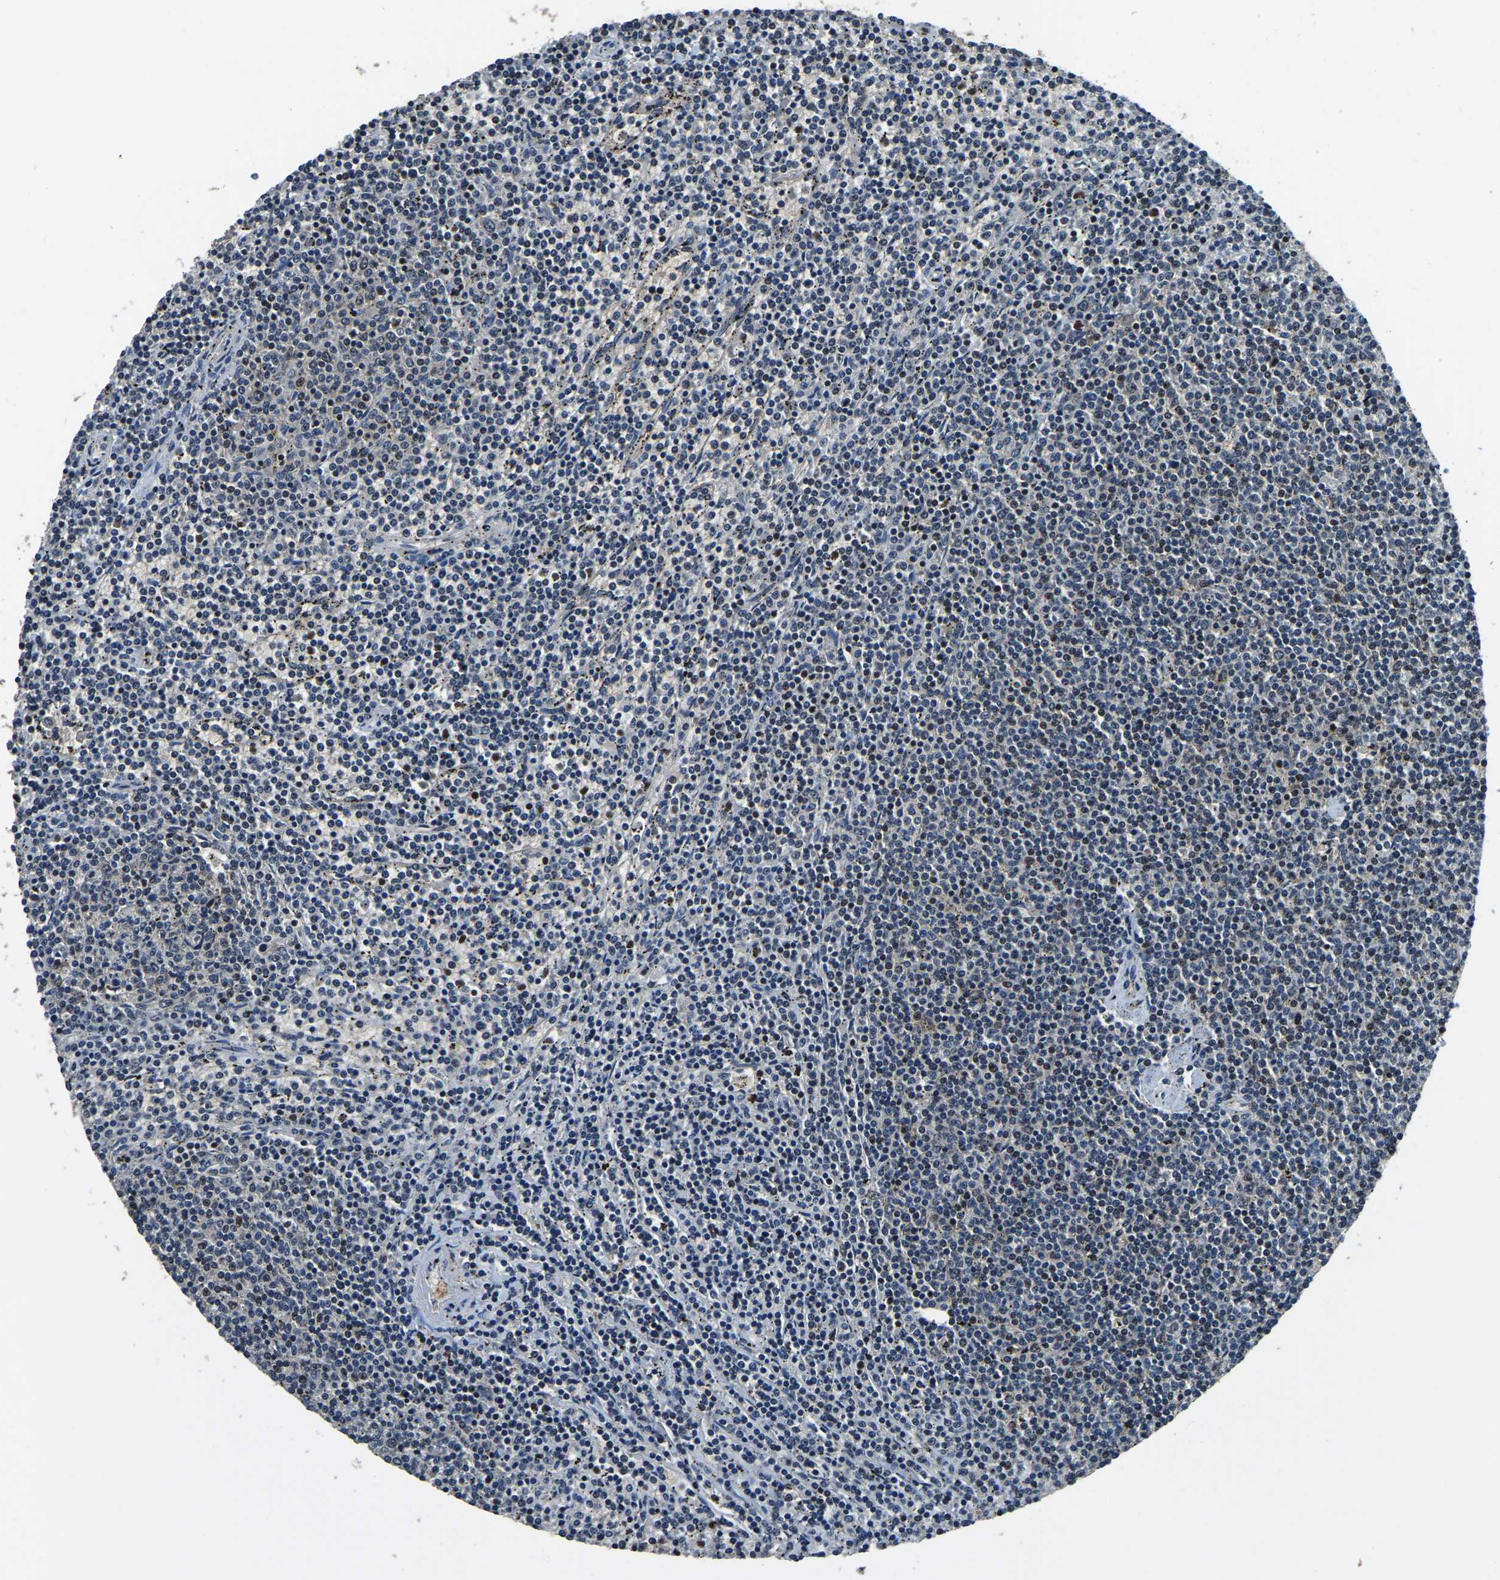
{"staining": {"intensity": "weak", "quantity": "<25%", "location": "nuclear"}, "tissue": "lymphoma", "cell_type": "Tumor cells", "image_type": "cancer", "snomed": [{"axis": "morphology", "description": "Malignant lymphoma, non-Hodgkin's type, Low grade"}, {"axis": "topography", "description": "Spleen"}], "caption": "High magnification brightfield microscopy of low-grade malignant lymphoma, non-Hodgkin's type stained with DAB (3,3'-diaminobenzidine) (brown) and counterstained with hematoxylin (blue): tumor cells show no significant expression.", "gene": "ANKIB1", "patient": {"sex": "female", "age": 50}}